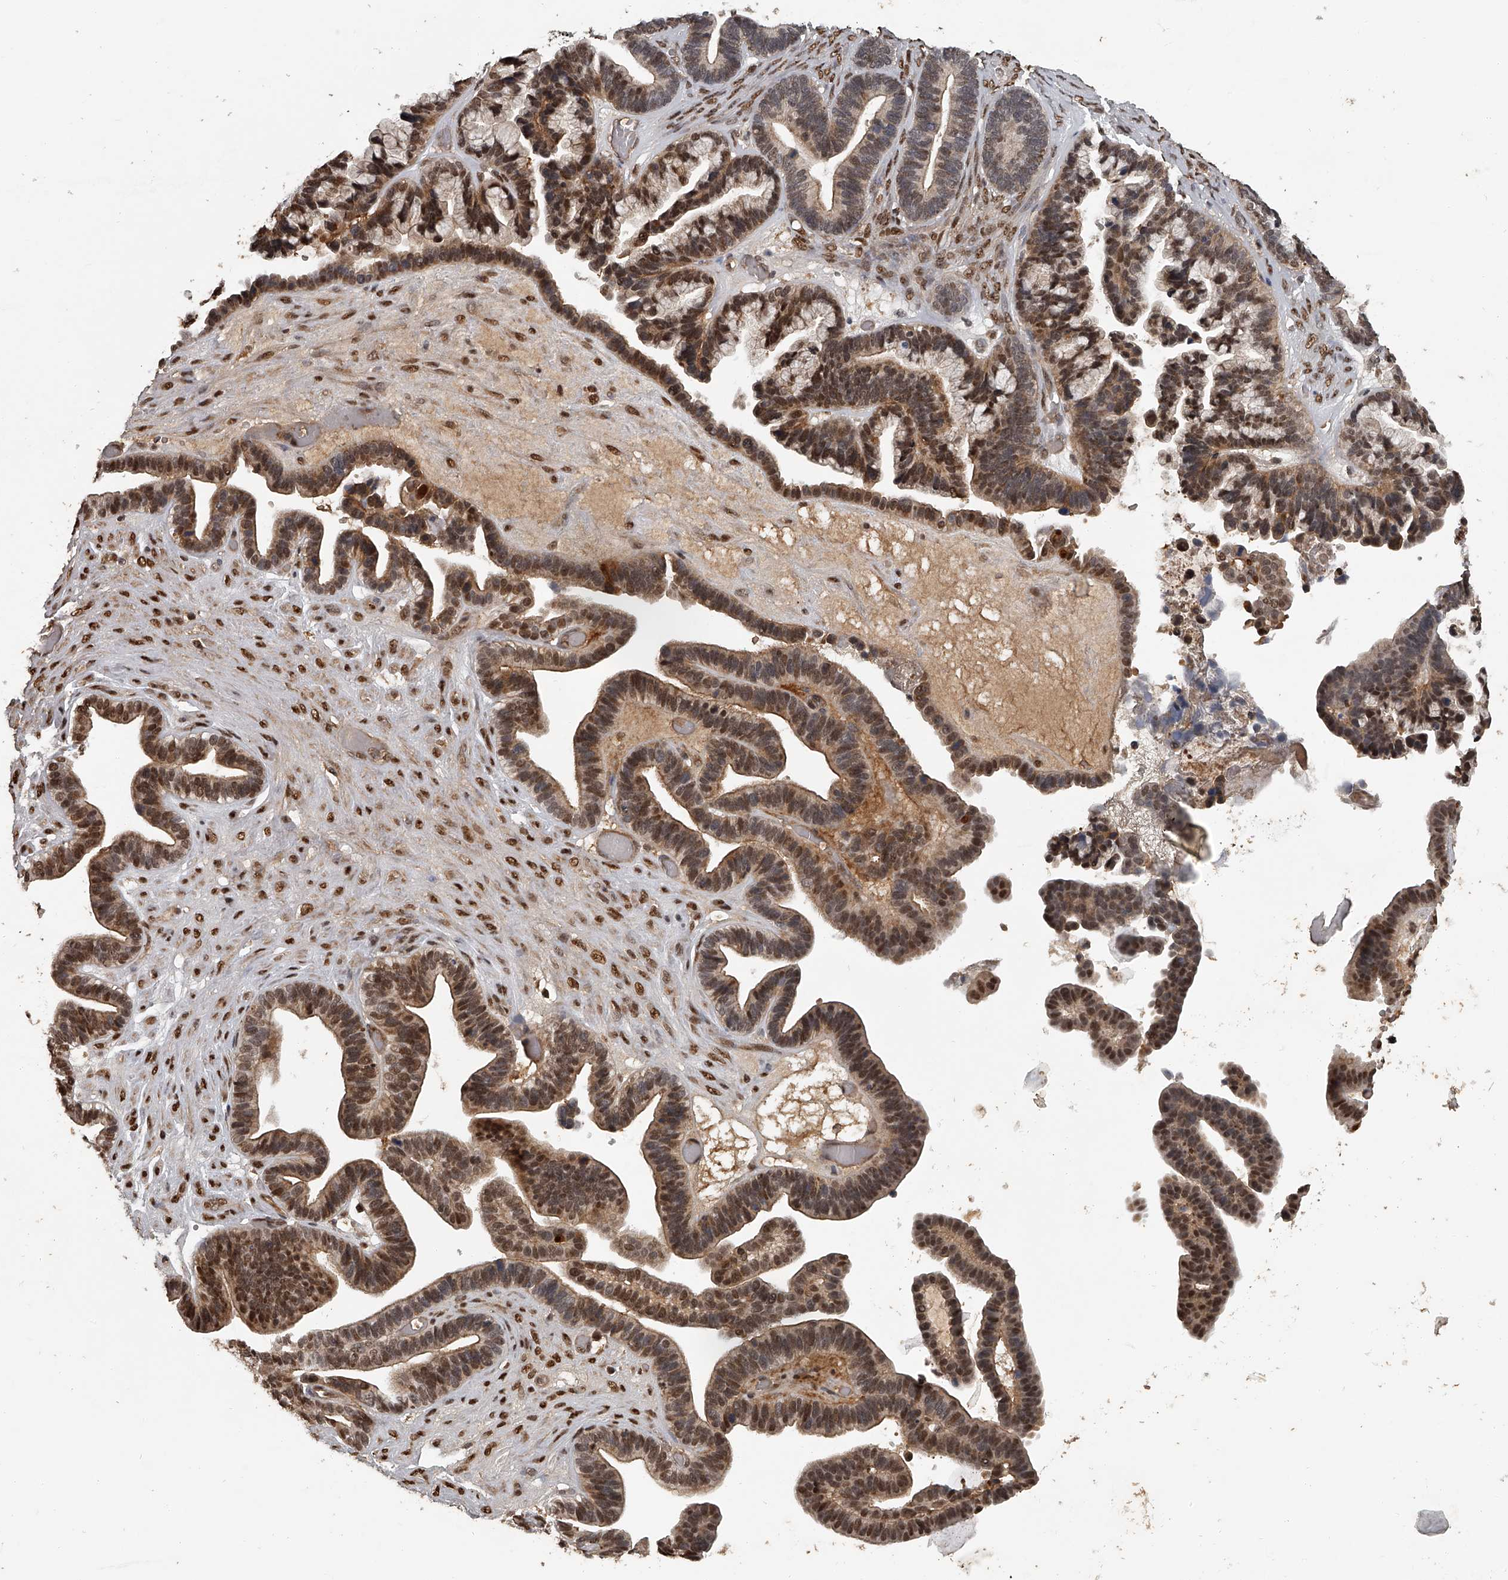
{"staining": {"intensity": "moderate", "quantity": ">75%", "location": "cytoplasmic/membranous,nuclear"}, "tissue": "ovarian cancer", "cell_type": "Tumor cells", "image_type": "cancer", "snomed": [{"axis": "morphology", "description": "Cystadenocarcinoma, serous, NOS"}, {"axis": "topography", "description": "Ovary"}], "caption": "Ovarian cancer (serous cystadenocarcinoma) stained with immunohistochemistry (IHC) reveals moderate cytoplasmic/membranous and nuclear expression in about >75% of tumor cells. (Stains: DAB in brown, nuclei in blue, Microscopy: brightfield microscopy at high magnification).", "gene": "PLEKHG1", "patient": {"sex": "female", "age": 56}}